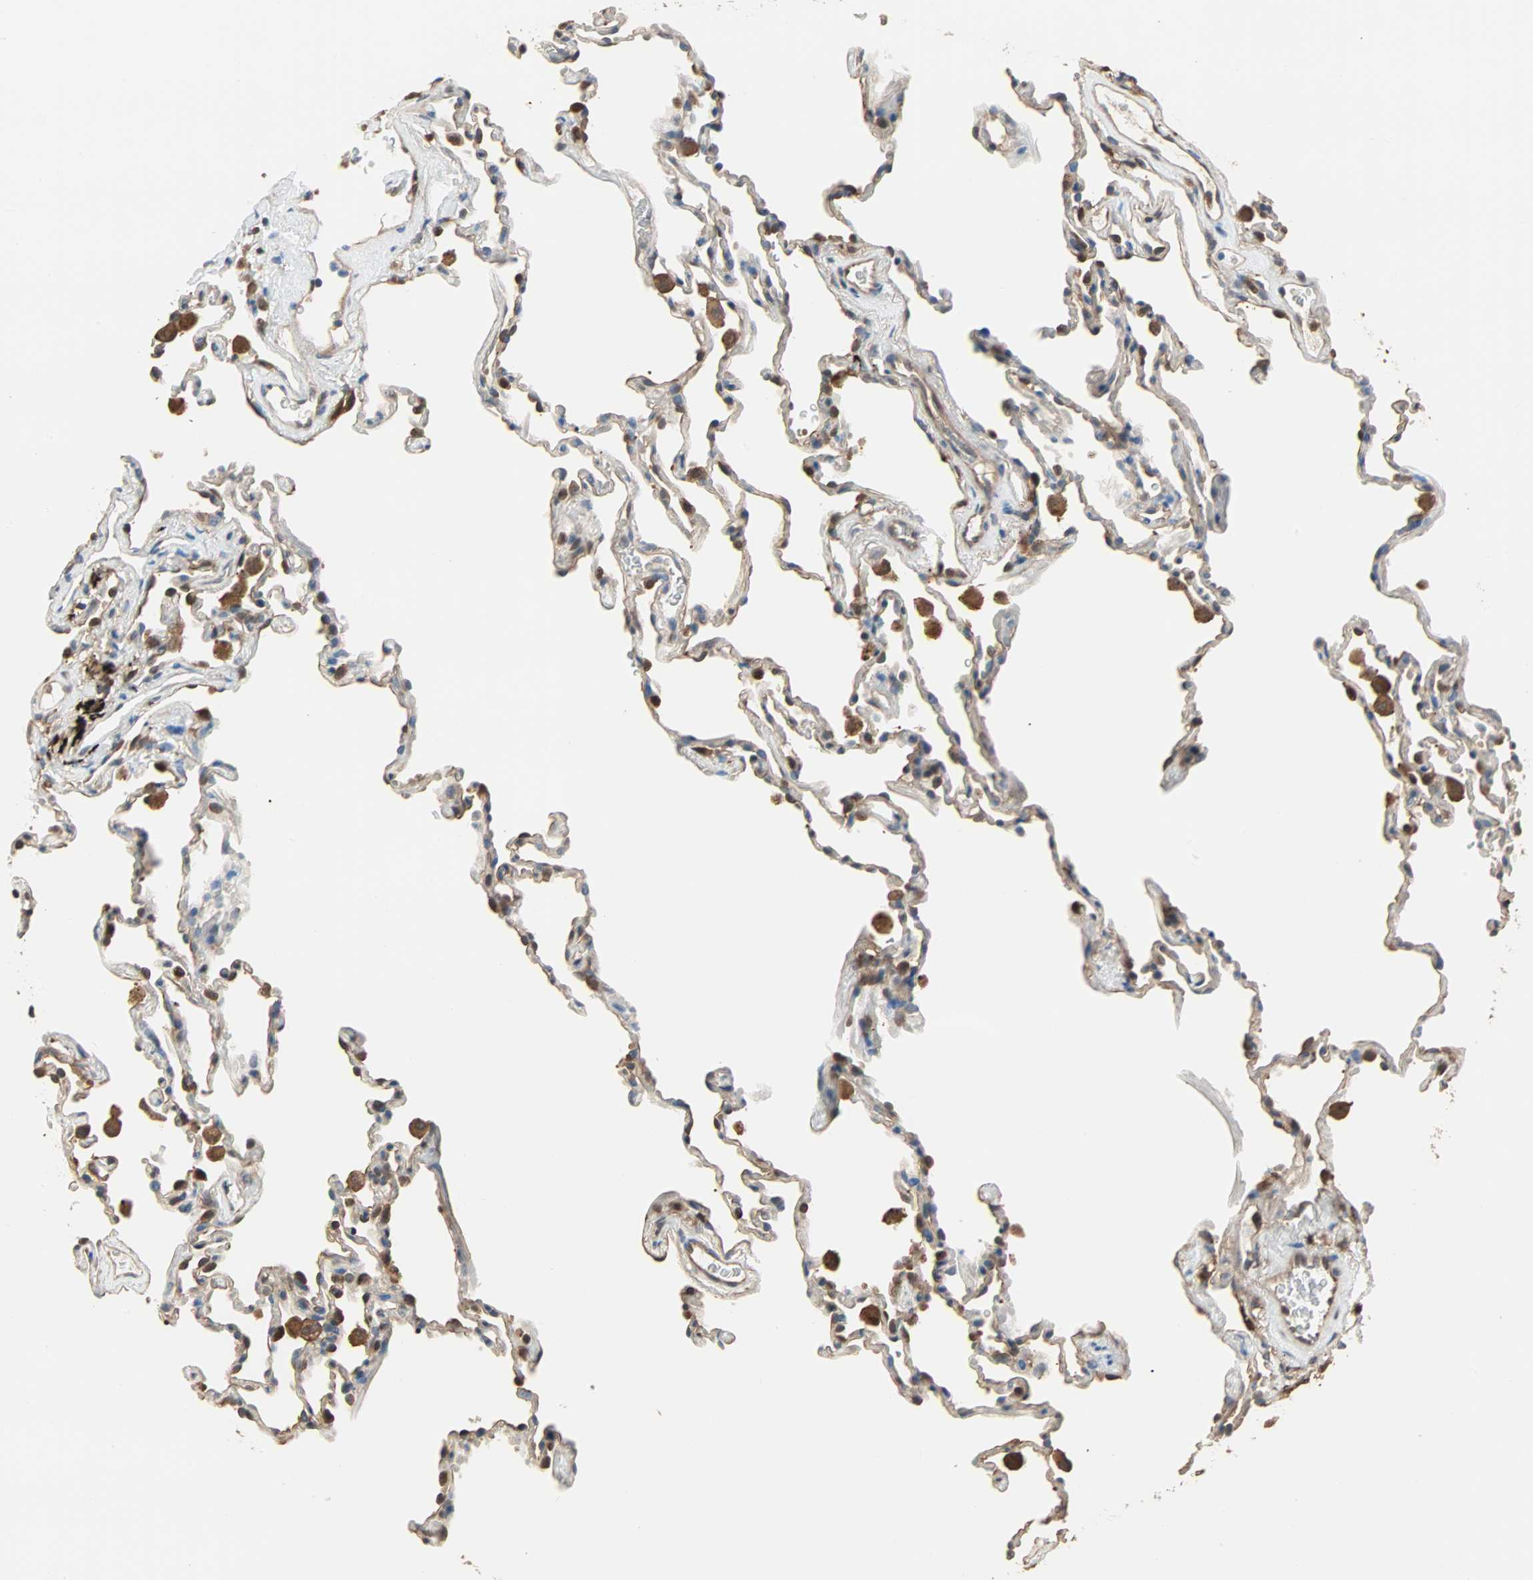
{"staining": {"intensity": "moderate", "quantity": "<25%", "location": "cytoplasmic/membranous,nuclear"}, "tissue": "lung", "cell_type": "Alveolar cells", "image_type": "normal", "snomed": [{"axis": "morphology", "description": "Normal tissue, NOS"}, {"axis": "morphology", "description": "Soft tissue tumor metastatic"}, {"axis": "topography", "description": "Lung"}], "caption": "Benign lung exhibits moderate cytoplasmic/membranous,nuclear staining in approximately <25% of alveolar cells.", "gene": "PRDX1", "patient": {"sex": "male", "age": 59}}